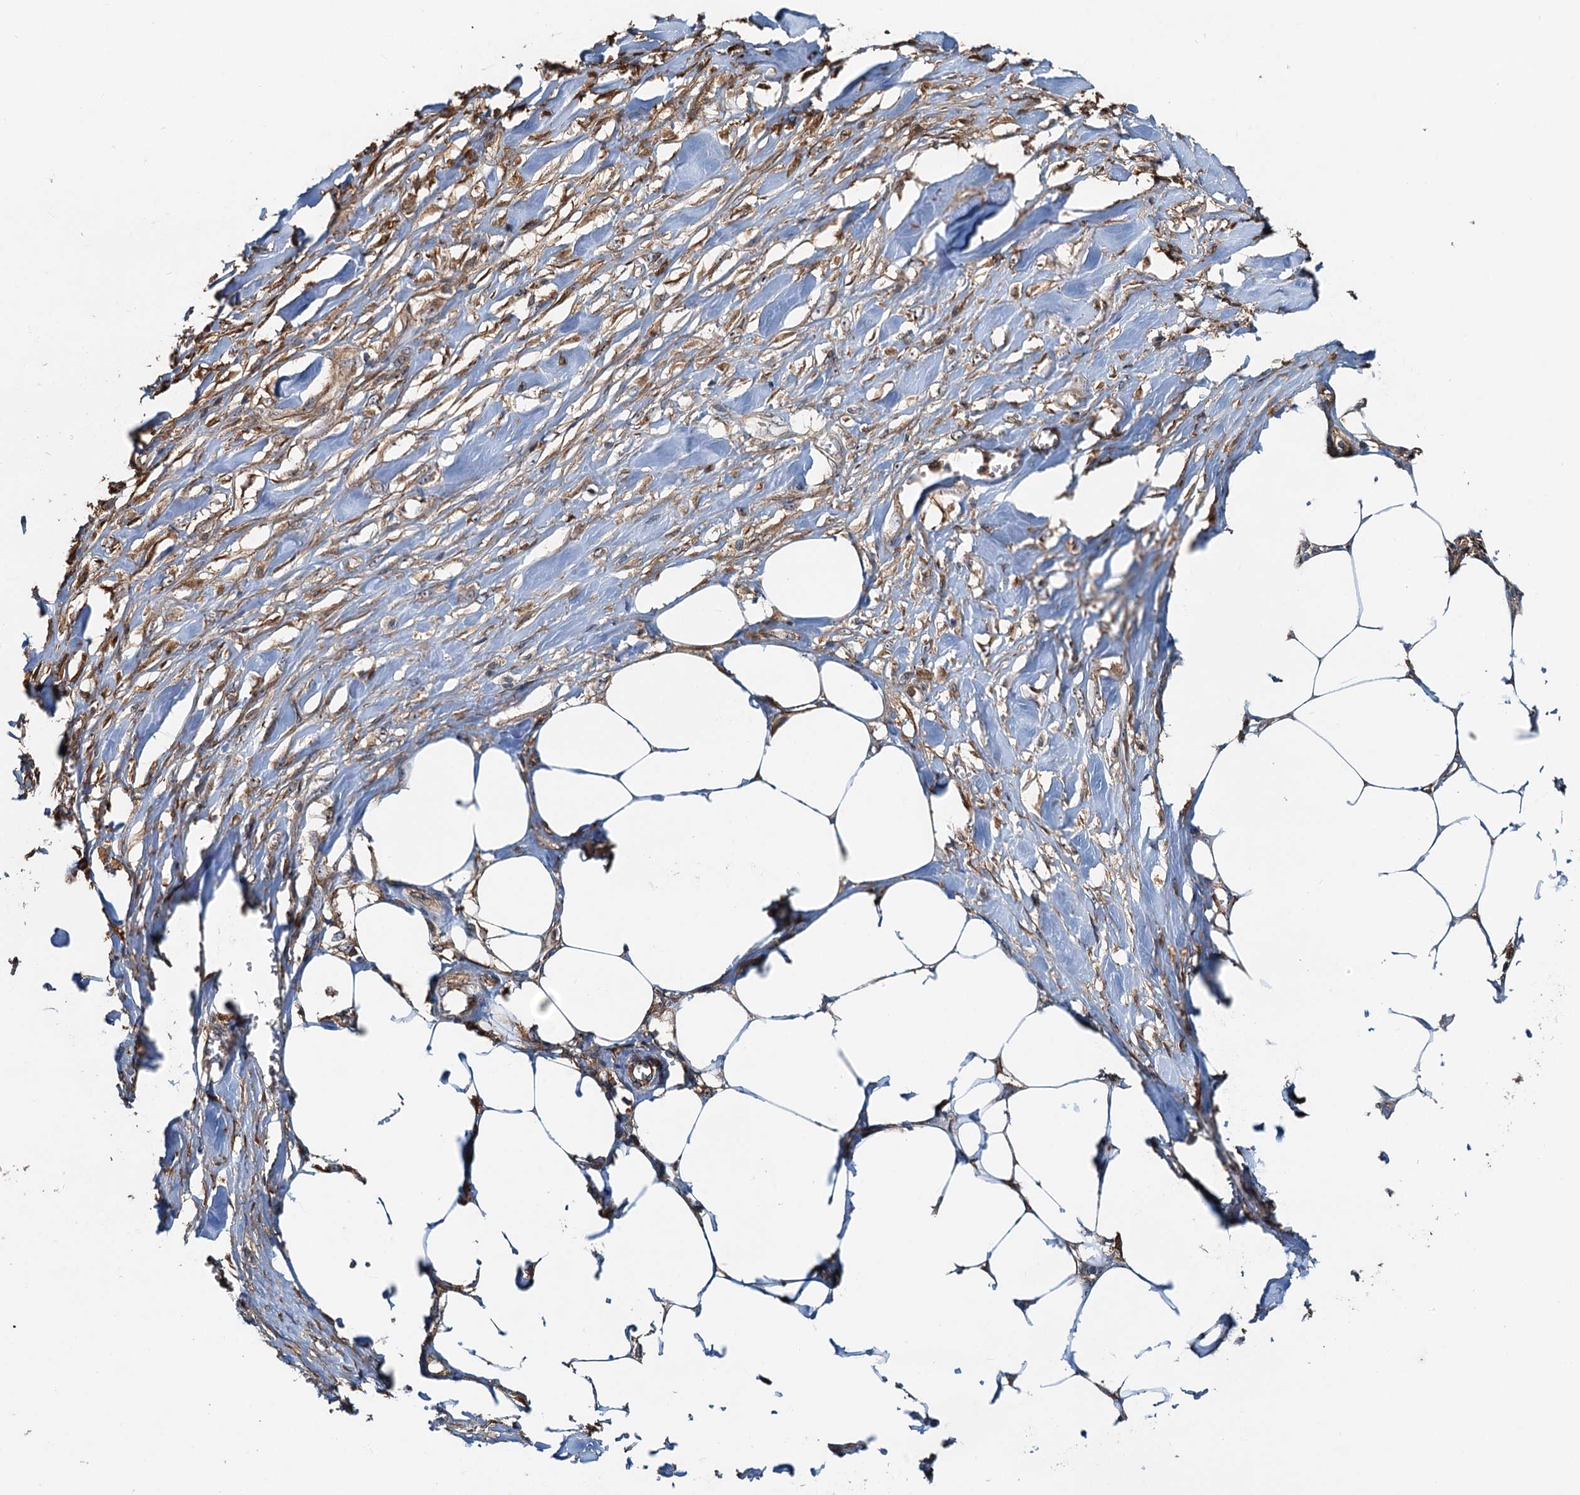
{"staining": {"intensity": "weak", "quantity": ">75%", "location": "cytoplasmic/membranous"}, "tissue": "skin cancer", "cell_type": "Tumor cells", "image_type": "cancer", "snomed": [{"axis": "morphology", "description": "Squamous cell carcinoma, NOS"}, {"axis": "topography", "description": "Skin"}, {"axis": "topography", "description": "Subcutis"}], "caption": "Protein expression analysis of human skin squamous cell carcinoma reveals weak cytoplasmic/membranous expression in approximately >75% of tumor cells.", "gene": "USP6NL", "patient": {"sex": "male", "age": 73}}